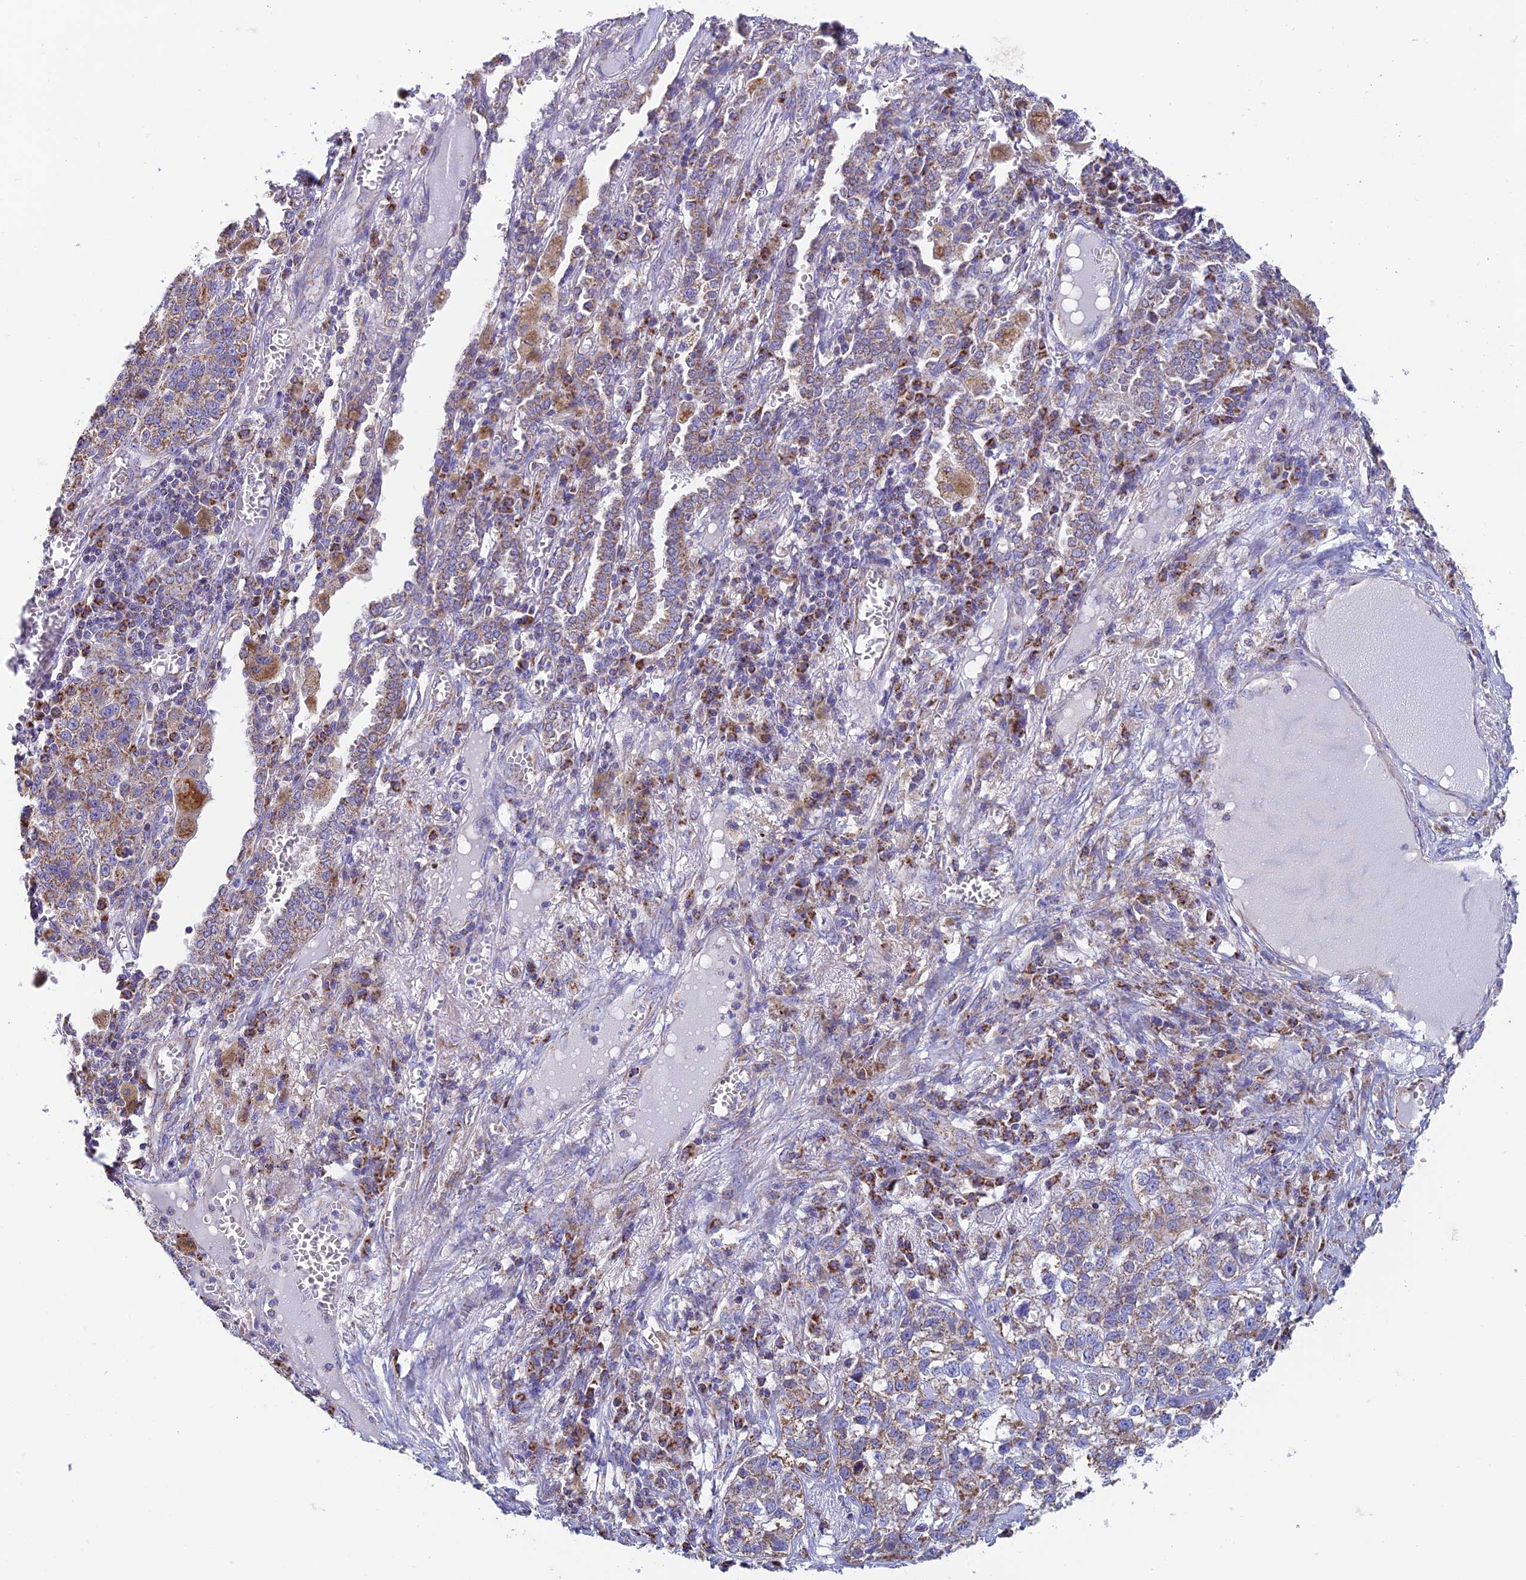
{"staining": {"intensity": "weak", "quantity": "25%-75%", "location": "cytoplasmic/membranous"}, "tissue": "lung cancer", "cell_type": "Tumor cells", "image_type": "cancer", "snomed": [{"axis": "morphology", "description": "Adenocarcinoma, NOS"}, {"axis": "topography", "description": "Lung"}], "caption": "Immunohistochemical staining of human lung adenocarcinoma exhibits low levels of weak cytoplasmic/membranous protein positivity in about 25%-75% of tumor cells.", "gene": "ZNF181", "patient": {"sex": "male", "age": 49}}